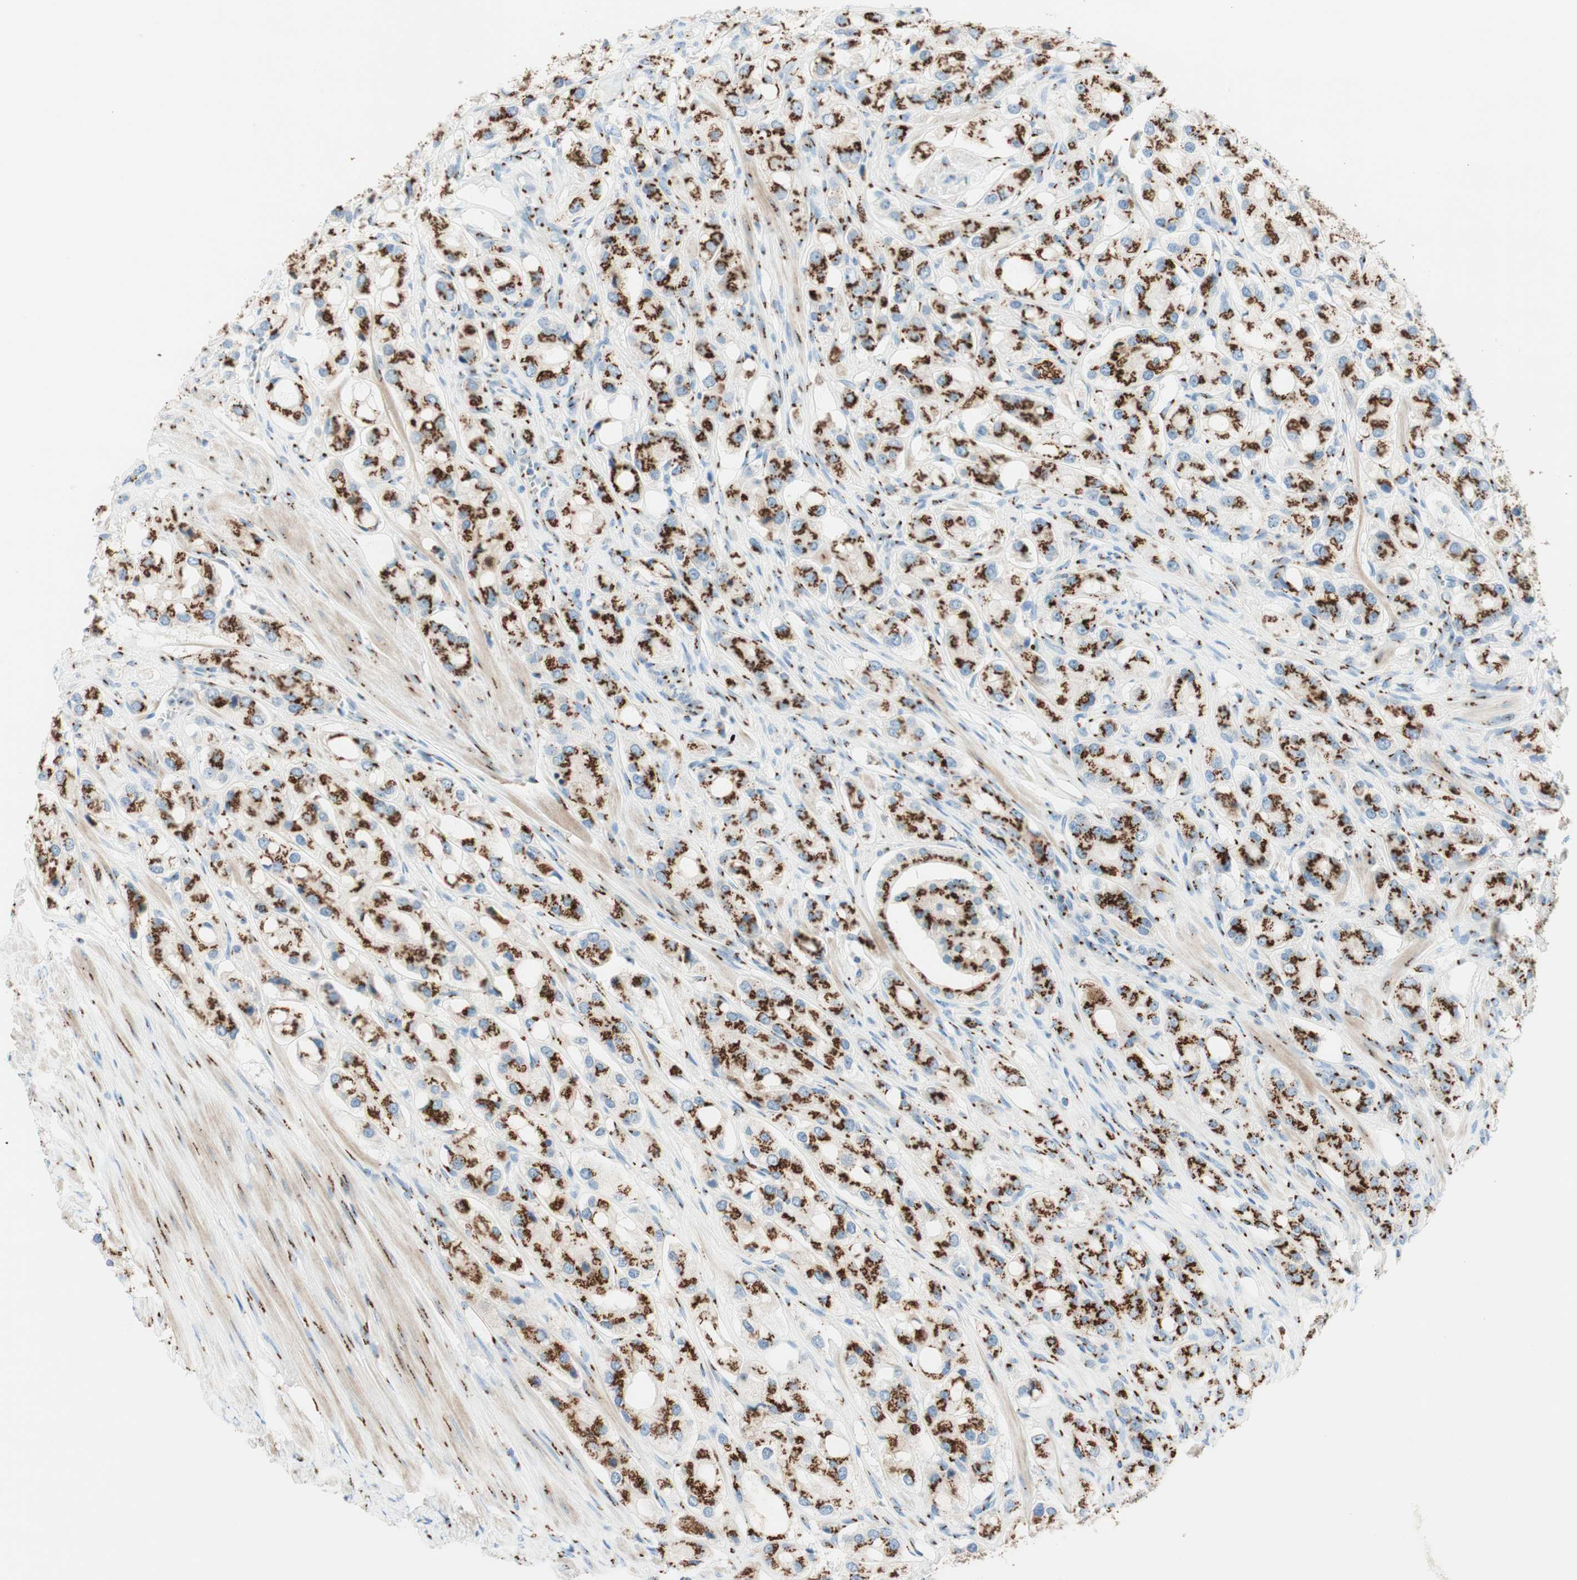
{"staining": {"intensity": "strong", "quantity": ">75%", "location": "cytoplasmic/membranous"}, "tissue": "prostate cancer", "cell_type": "Tumor cells", "image_type": "cancer", "snomed": [{"axis": "morphology", "description": "Adenocarcinoma, High grade"}, {"axis": "topography", "description": "Prostate"}], "caption": "Tumor cells show high levels of strong cytoplasmic/membranous staining in approximately >75% of cells in human prostate cancer. The protein of interest is stained brown, and the nuclei are stained in blue (DAB (3,3'-diaminobenzidine) IHC with brightfield microscopy, high magnification).", "gene": "GOLGB1", "patient": {"sex": "male", "age": 65}}